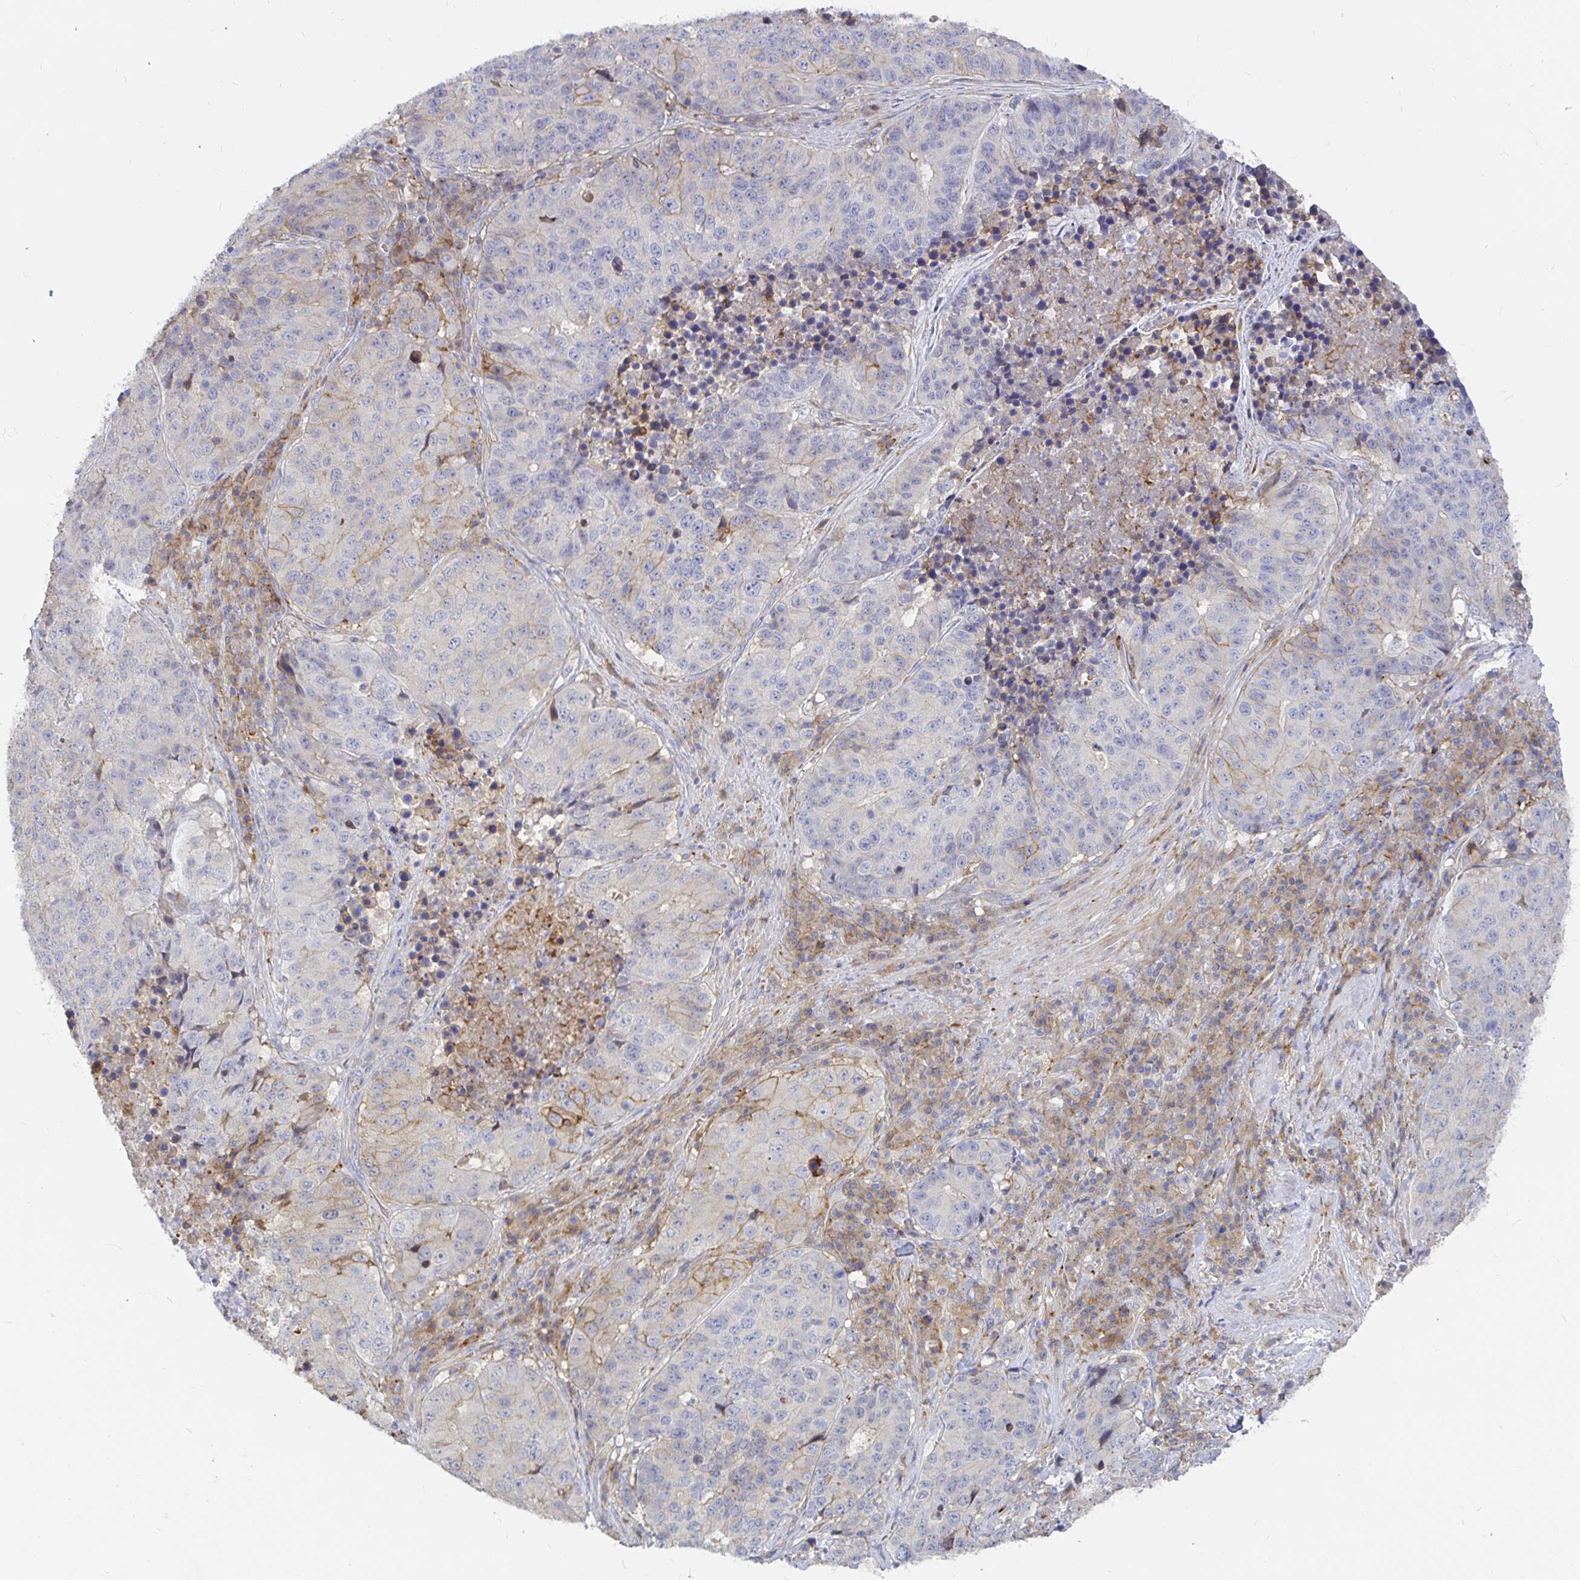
{"staining": {"intensity": "weak", "quantity": "<25%", "location": "cytoplasmic/membranous"}, "tissue": "stomach cancer", "cell_type": "Tumor cells", "image_type": "cancer", "snomed": [{"axis": "morphology", "description": "Adenocarcinoma, NOS"}, {"axis": "topography", "description": "Stomach"}], "caption": "An image of human stomach adenocarcinoma is negative for staining in tumor cells. The staining was performed using DAB (3,3'-diaminobenzidine) to visualize the protein expression in brown, while the nuclei were stained in blue with hematoxylin (Magnification: 20x).", "gene": "KCTD19", "patient": {"sex": "male", "age": 71}}